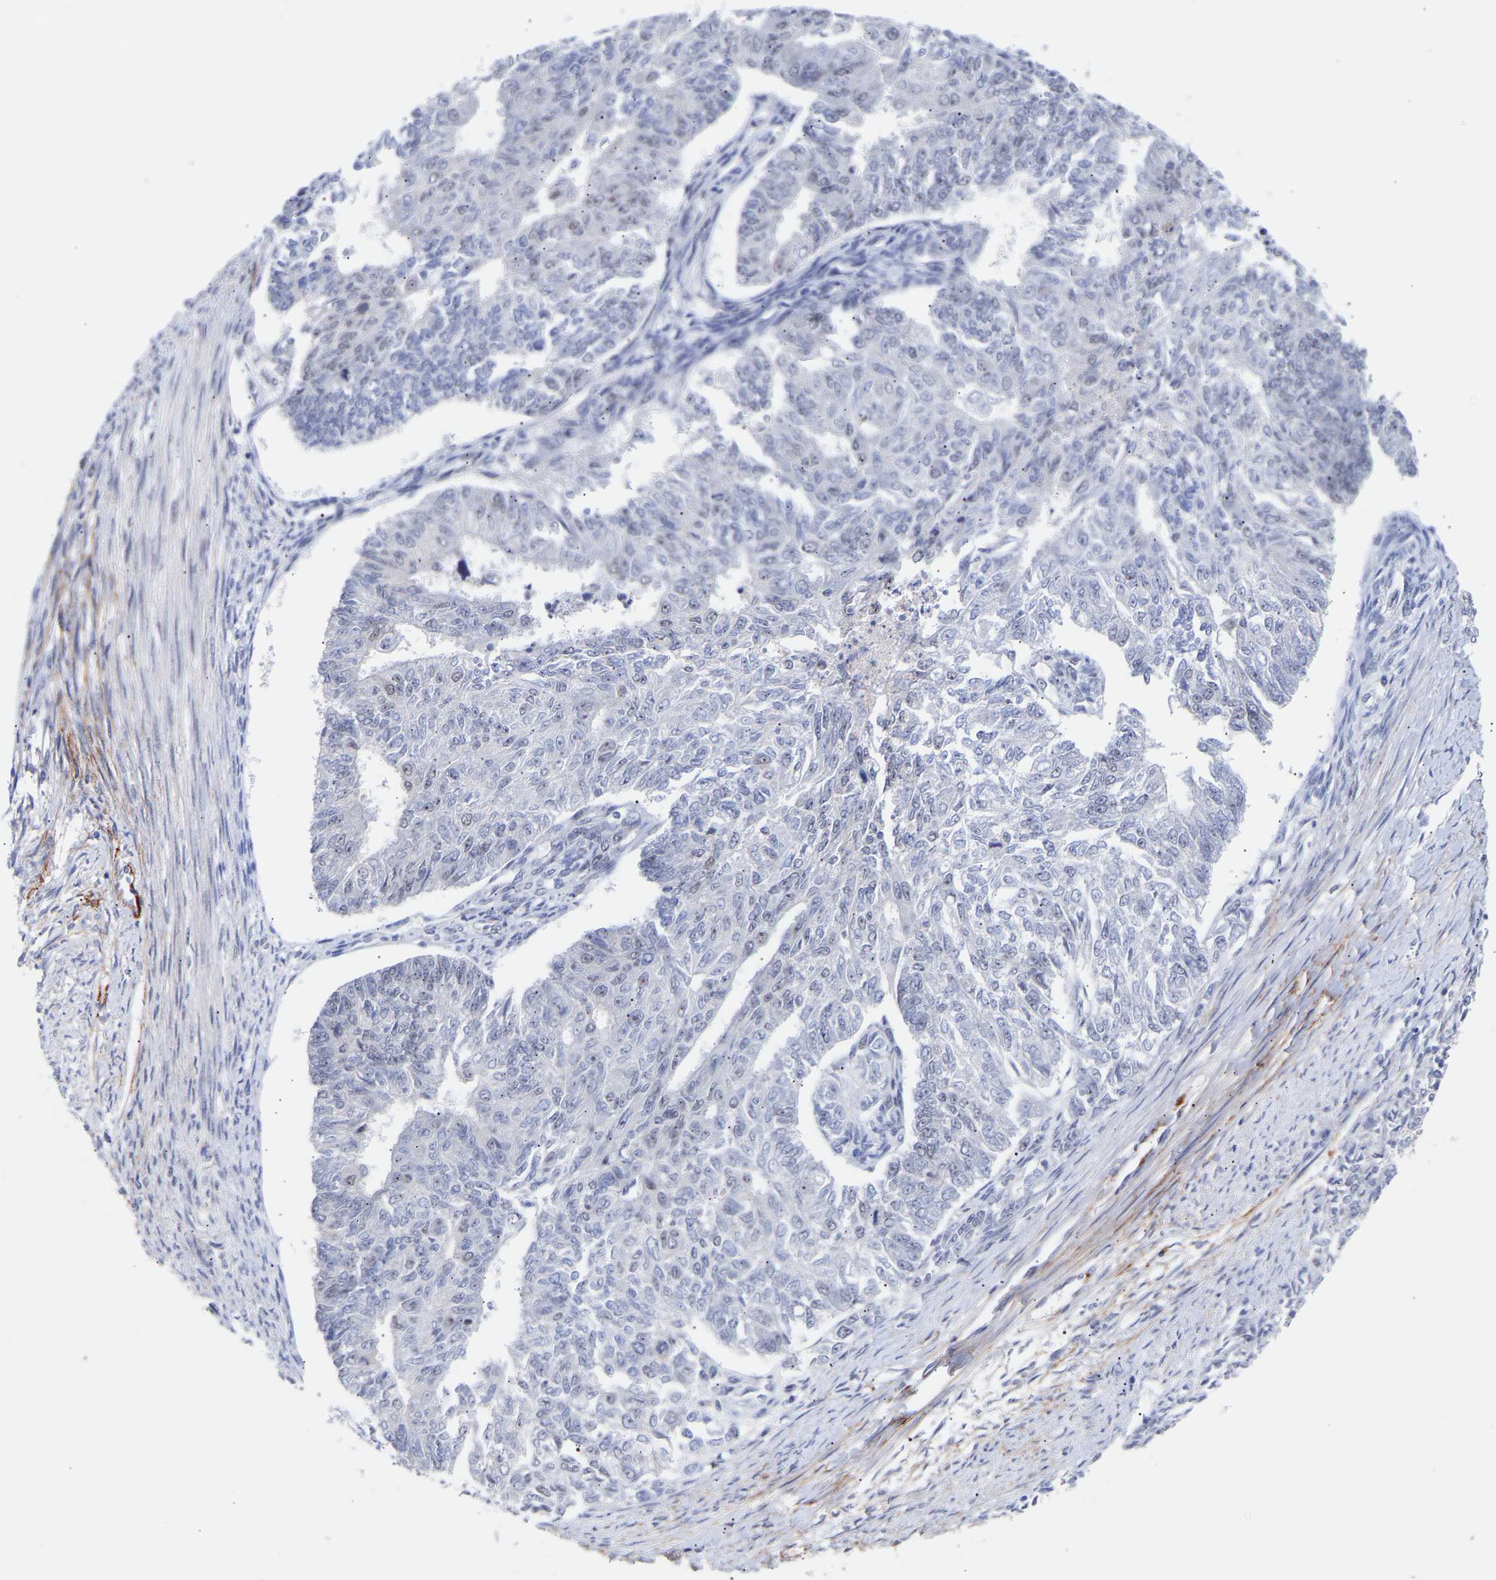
{"staining": {"intensity": "negative", "quantity": "none", "location": "none"}, "tissue": "endometrial cancer", "cell_type": "Tumor cells", "image_type": "cancer", "snomed": [{"axis": "morphology", "description": "Adenocarcinoma, NOS"}, {"axis": "topography", "description": "Endometrium"}], "caption": "Tumor cells are negative for brown protein staining in adenocarcinoma (endometrial).", "gene": "RBM15", "patient": {"sex": "female", "age": 32}}